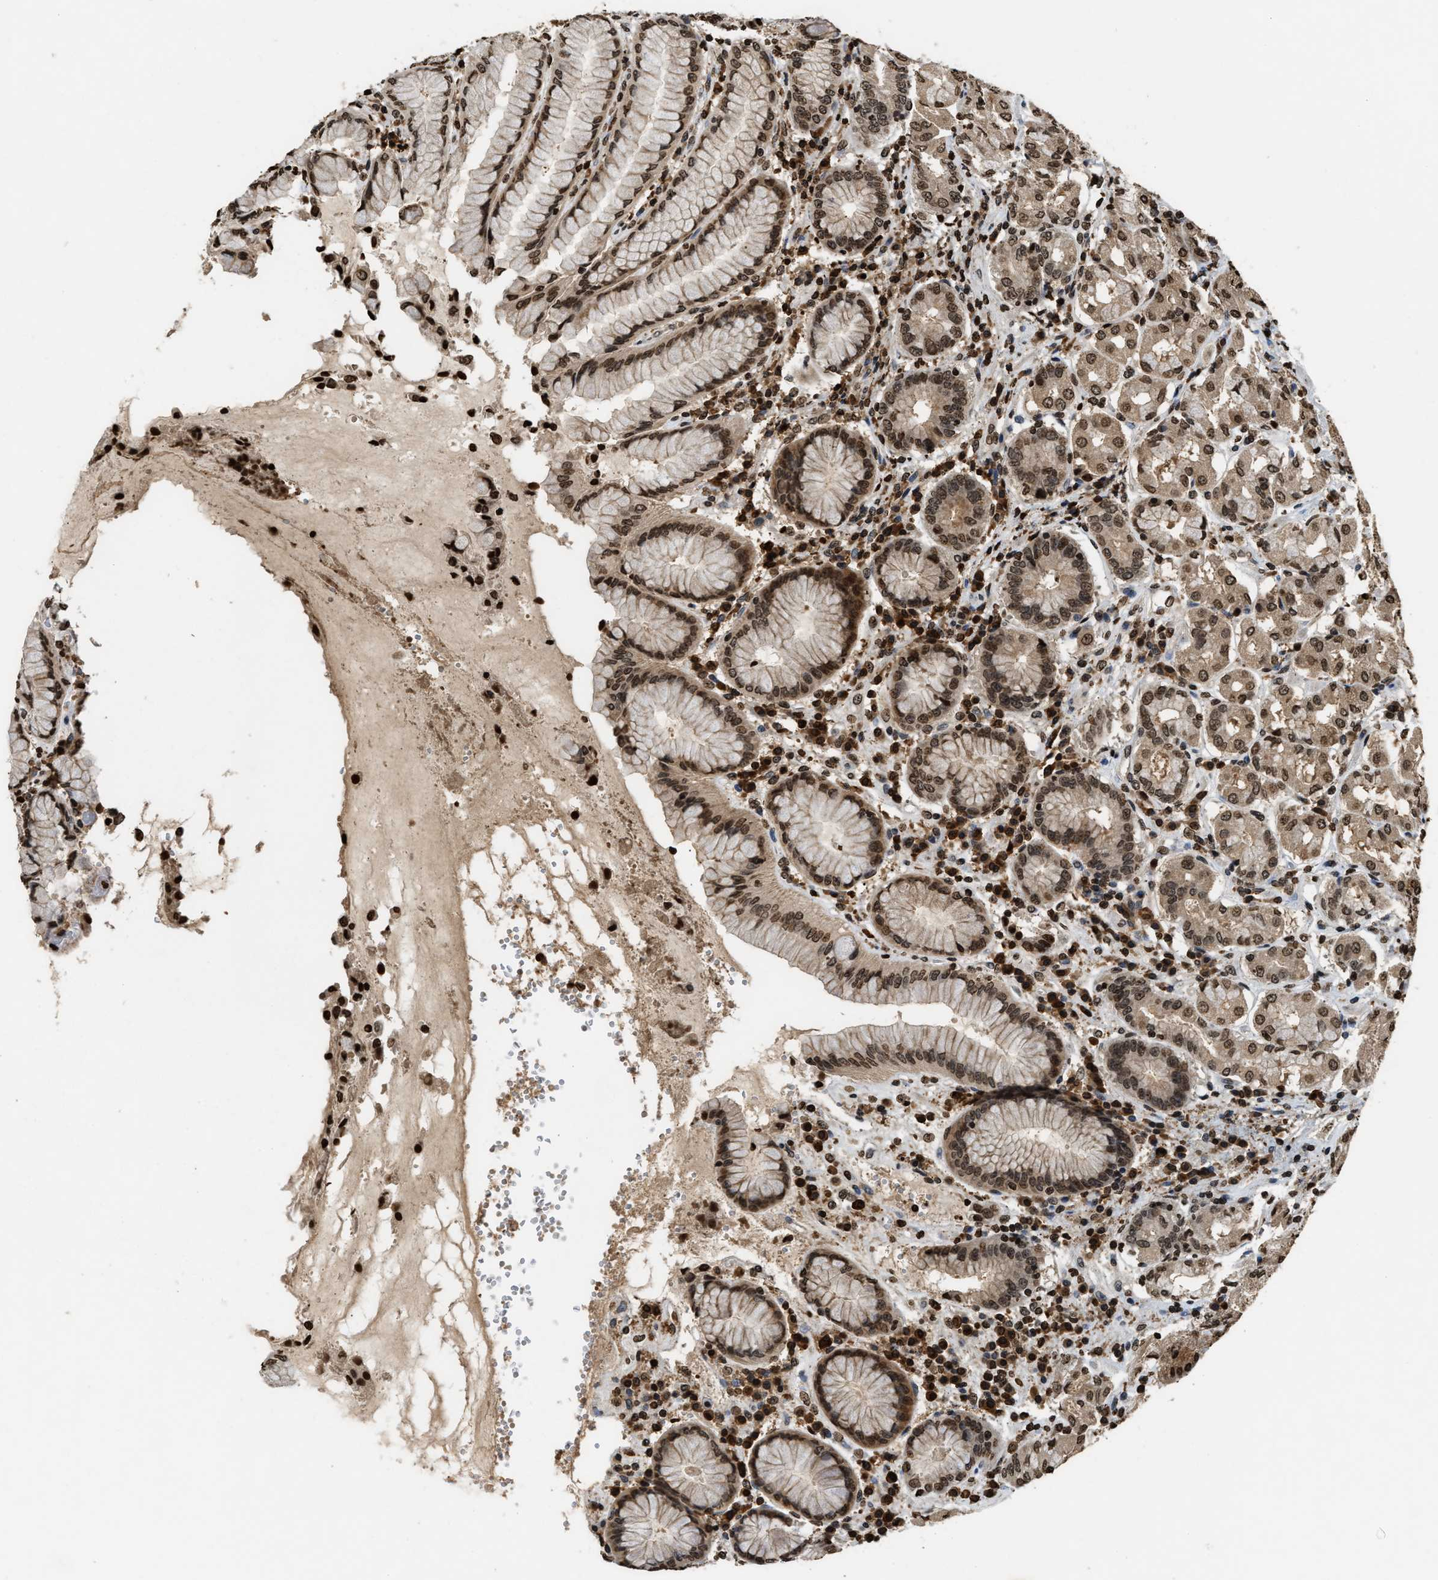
{"staining": {"intensity": "strong", "quantity": ">75%", "location": "cytoplasmic/membranous,nuclear"}, "tissue": "stomach", "cell_type": "Glandular cells", "image_type": "normal", "snomed": [{"axis": "morphology", "description": "Normal tissue, NOS"}, {"axis": "topography", "description": "Stomach"}, {"axis": "topography", "description": "Stomach, lower"}], "caption": "IHC of unremarkable human stomach shows high levels of strong cytoplasmic/membranous,nuclear staining in approximately >75% of glandular cells. The protein is shown in brown color, while the nuclei are stained blue.", "gene": "DNASE1L3", "patient": {"sex": "female", "age": 56}}